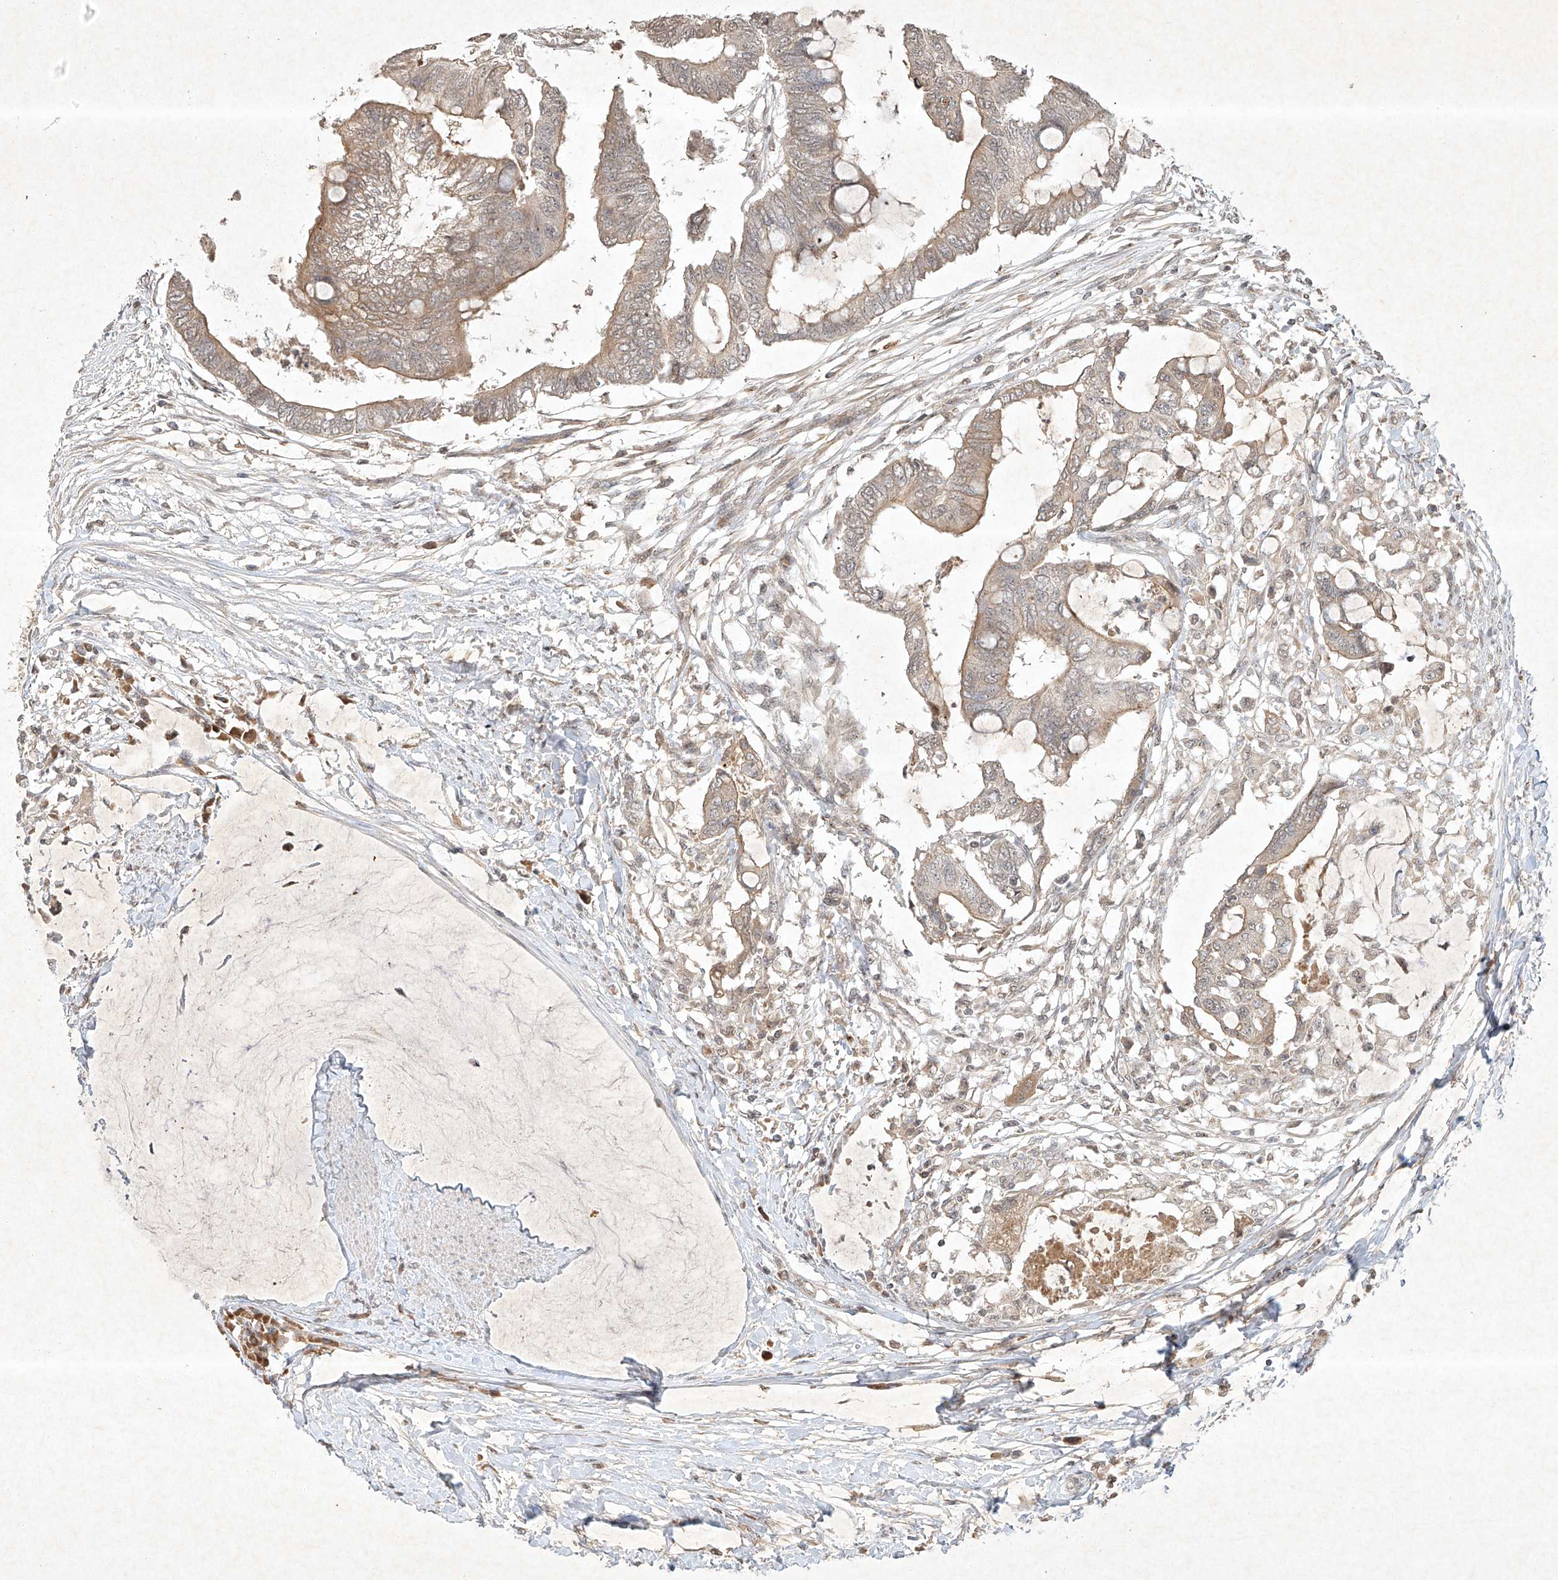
{"staining": {"intensity": "moderate", "quantity": "25%-75%", "location": "cytoplasmic/membranous"}, "tissue": "colorectal cancer", "cell_type": "Tumor cells", "image_type": "cancer", "snomed": [{"axis": "morphology", "description": "Normal tissue, NOS"}, {"axis": "morphology", "description": "Adenocarcinoma, NOS"}, {"axis": "topography", "description": "Rectum"}, {"axis": "topography", "description": "Peripheral nerve tissue"}], "caption": "Colorectal cancer was stained to show a protein in brown. There is medium levels of moderate cytoplasmic/membranous positivity in approximately 25%-75% of tumor cells.", "gene": "BTRC", "patient": {"sex": "male", "age": 92}}